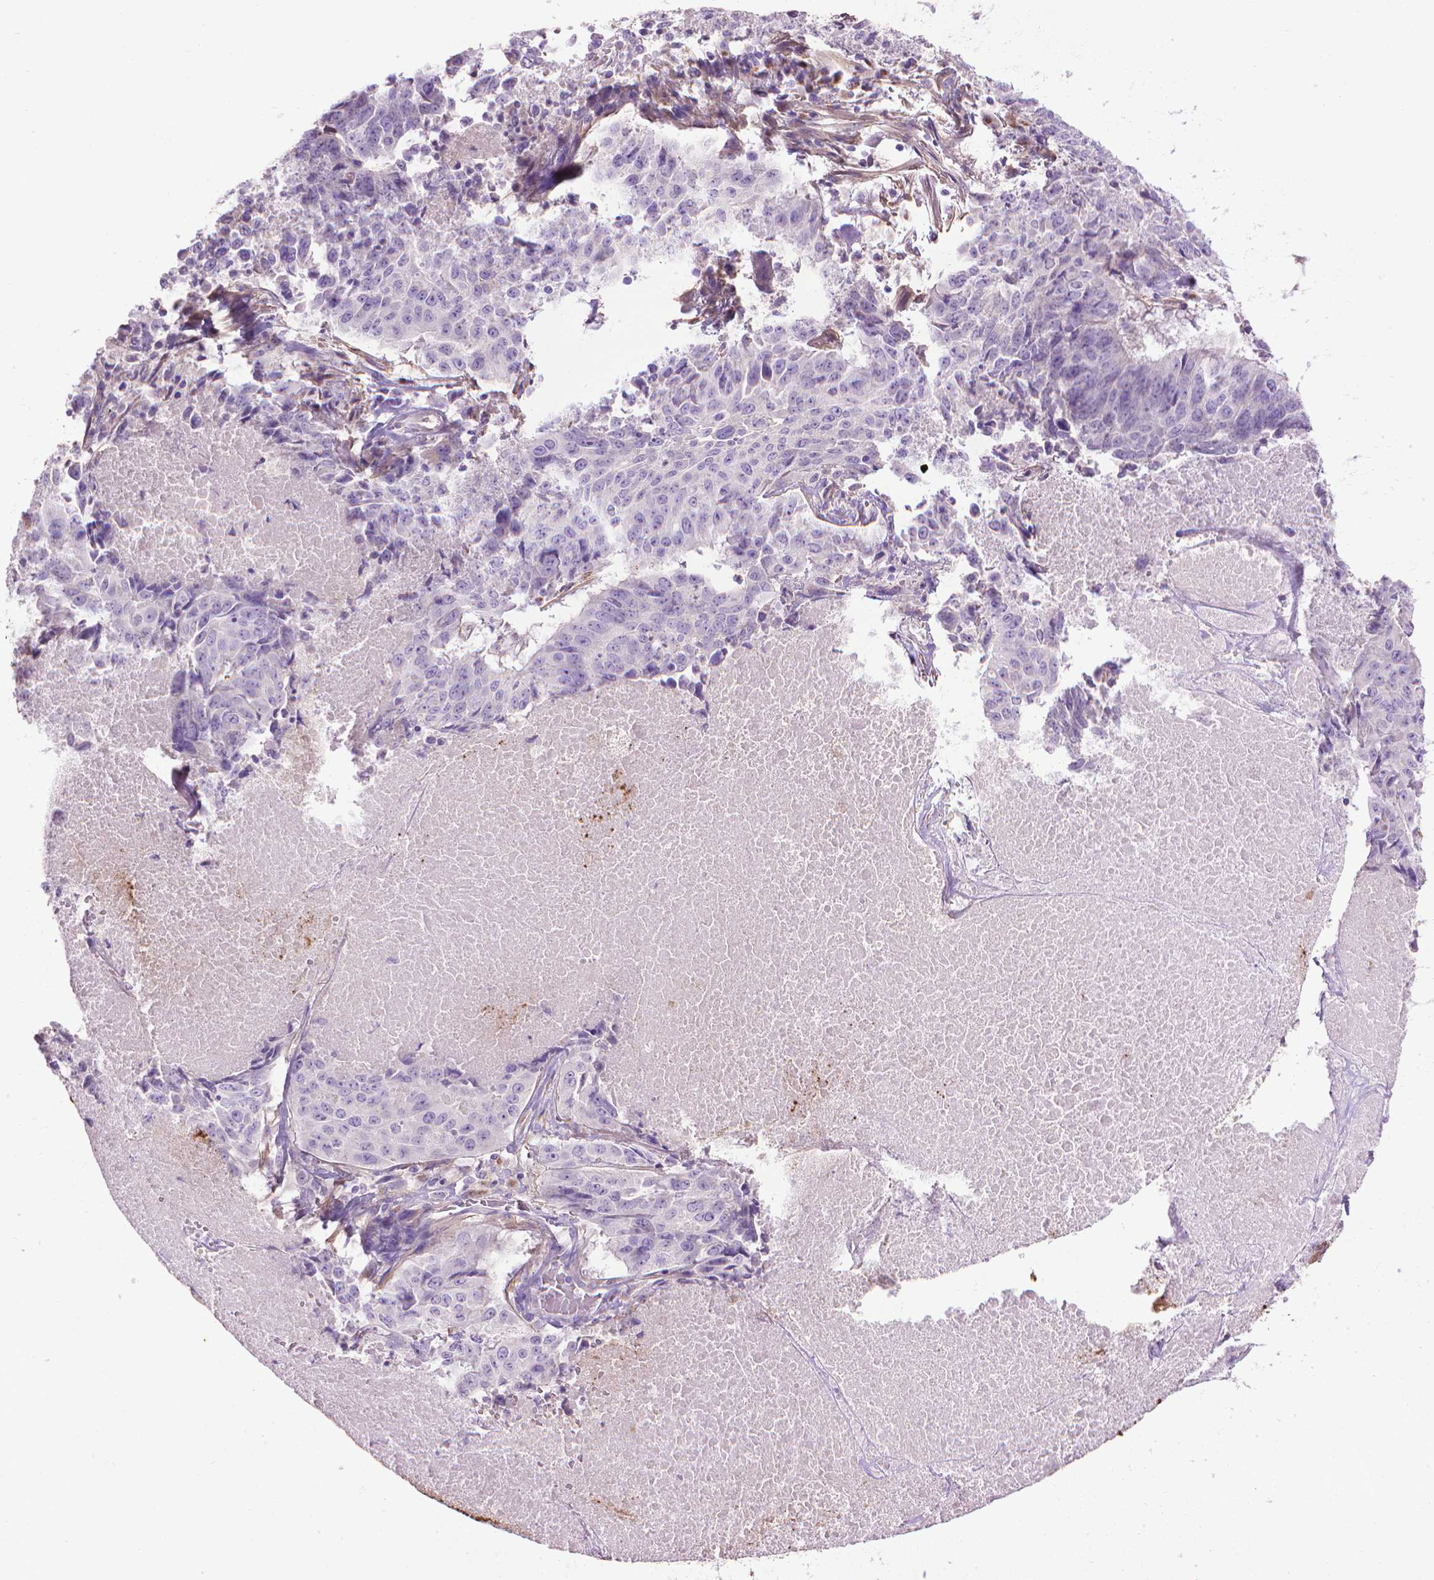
{"staining": {"intensity": "negative", "quantity": "none", "location": "none"}, "tissue": "lung cancer", "cell_type": "Tumor cells", "image_type": "cancer", "snomed": [{"axis": "morphology", "description": "Normal tissue, NOS"}, {"axis": "morphology", "description": "Squamous cell carcinoma, NOS"}, {"axis": "topography", "description": "Bronchus"}, {"axis": "topography", "description": "Lung"}], "caption": "The histopathology image shows no significant positivity in tumor cells of squamous cell carcinoma (lung).", "gene": "AQP10", "patient": {"sex": "male", "age": 64}}